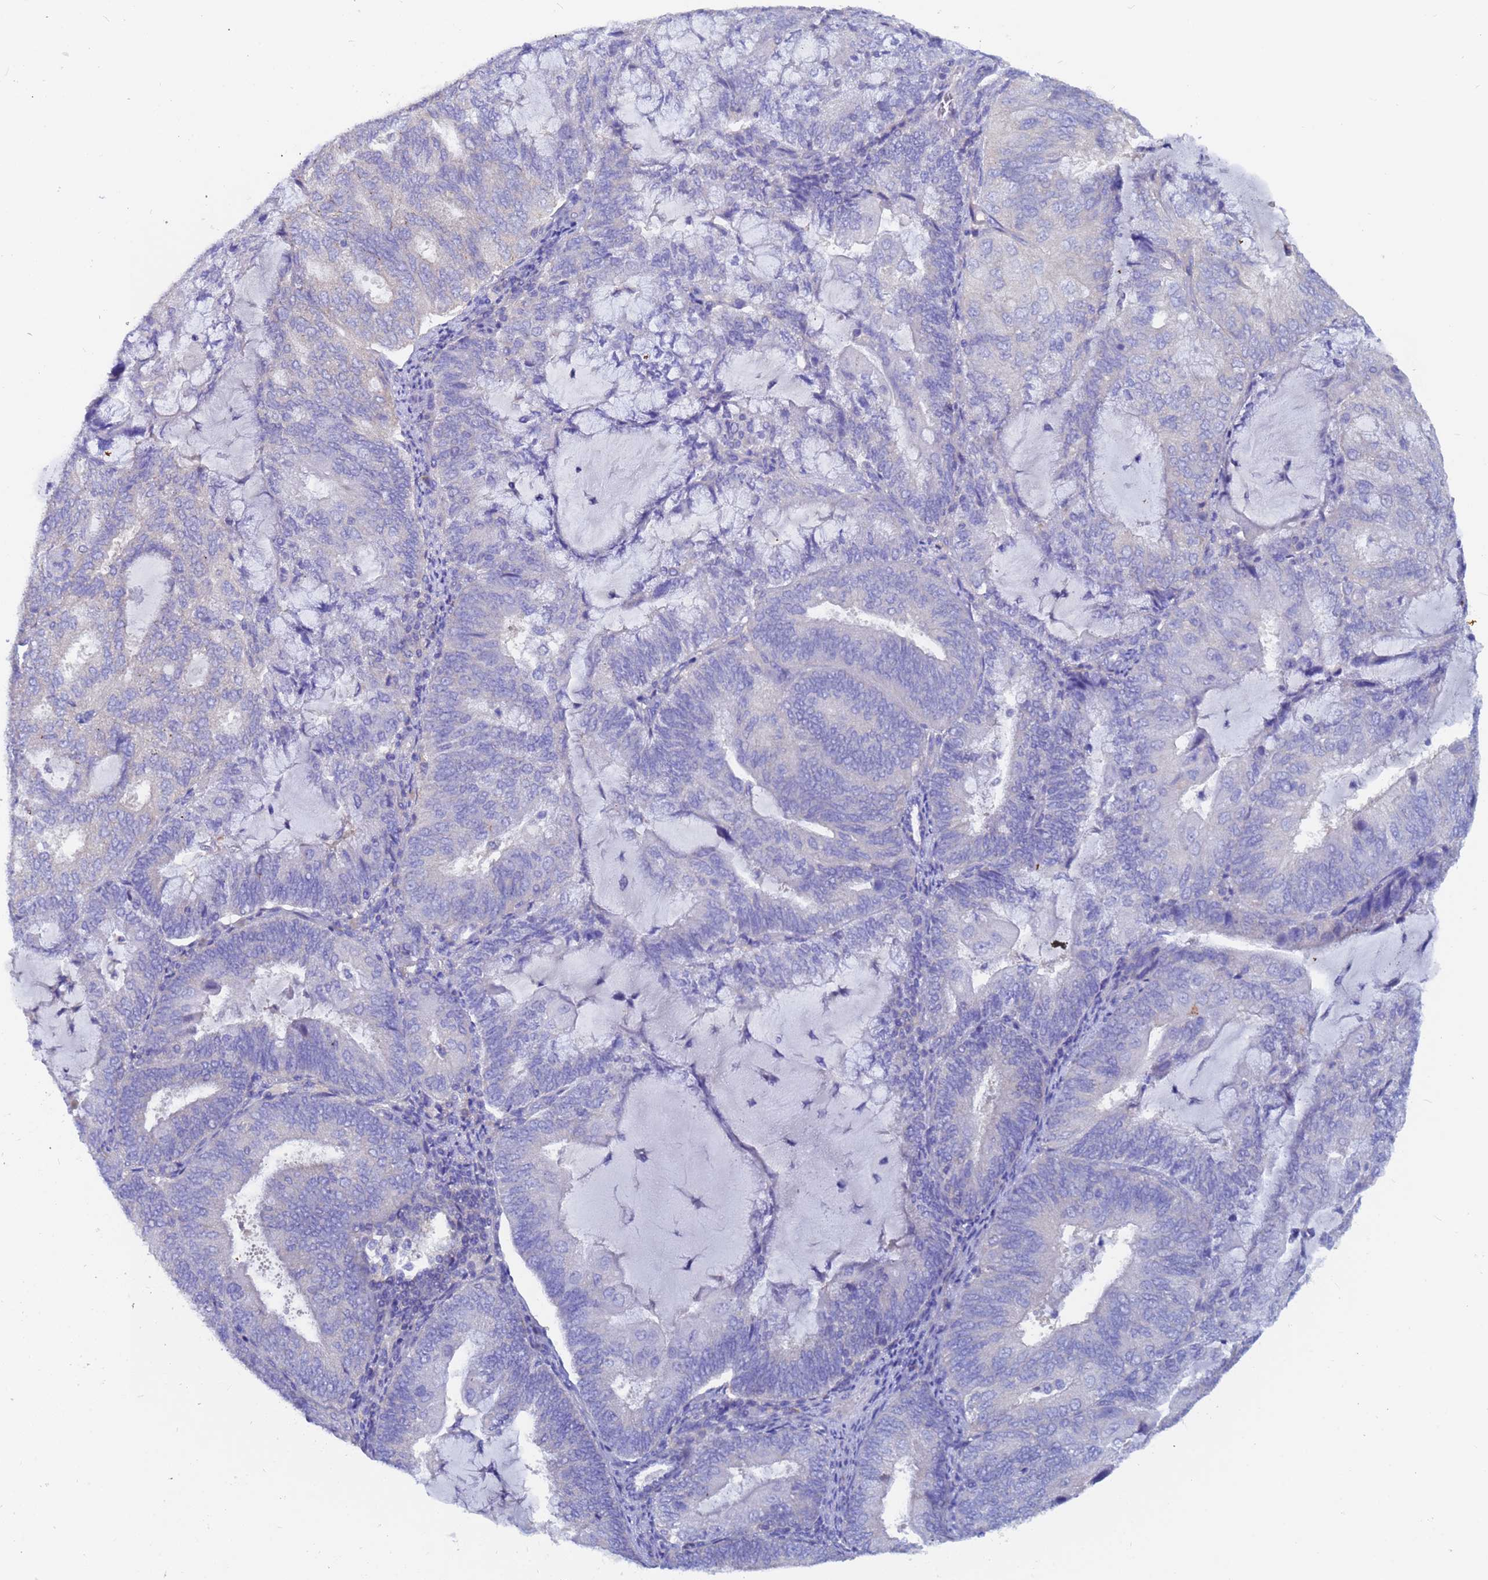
{"staining": {"intensity": "negative", "quantity": "none", "location": "none"}, "tissue": "endometrial cancer", "cell_type": "Tumor cells", "image_type": "cancer", "snomed": [{"axis": "morphology", "description": "Adenocarcinoma, NOS"}, {"axis": "topography", "description": "Endometrium"}], "caption": "IHC of endometrial cancer (adenocarcinoma) shows no staining in tumor cells.", "gene": "UBE2O", "patient": {"sex": "female", "age": 81}}